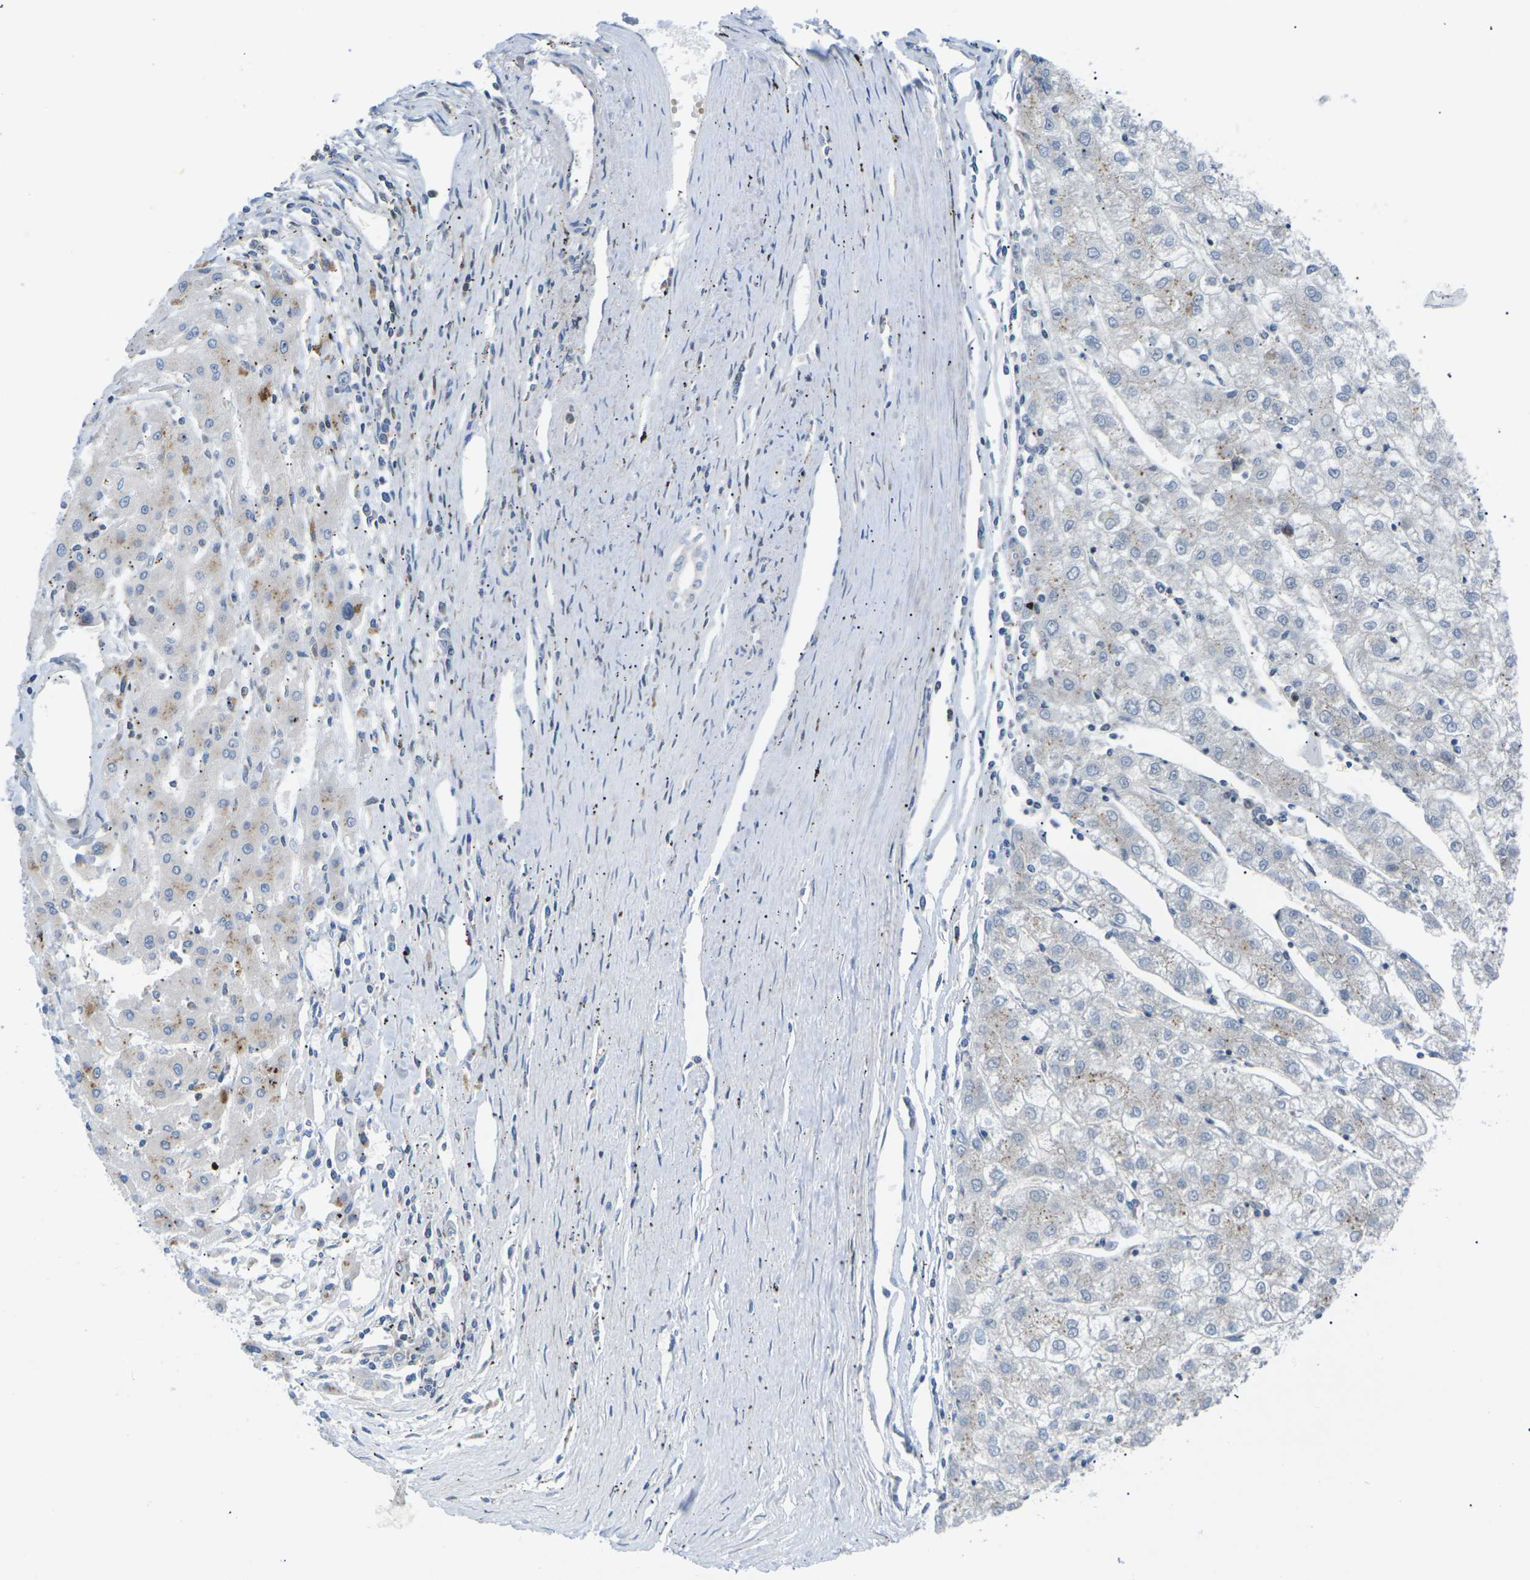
{"staining": {"intensity": "weak", "quantity": "<25%", "location": "cytoplasmic/membranous"}, "tissue": "liver cancer", "cell_type": "Tumor cells", "image_type": "cancer", "snomed": [{"axis": "morphology", "description": "Carcinoma, Hepatocellular, NOS"}, {"axis": "topography", "description": "Liver"}], "caption": "This histopathology image is of hepatocellular carcinoma (liver) stained with IHC to label a protein in brown with the nuclei are counter-stained blue. There is no positivity in tumor cells.", "gene": "RPS6KA3", "patient": {"sex": "male", "age": 72}}